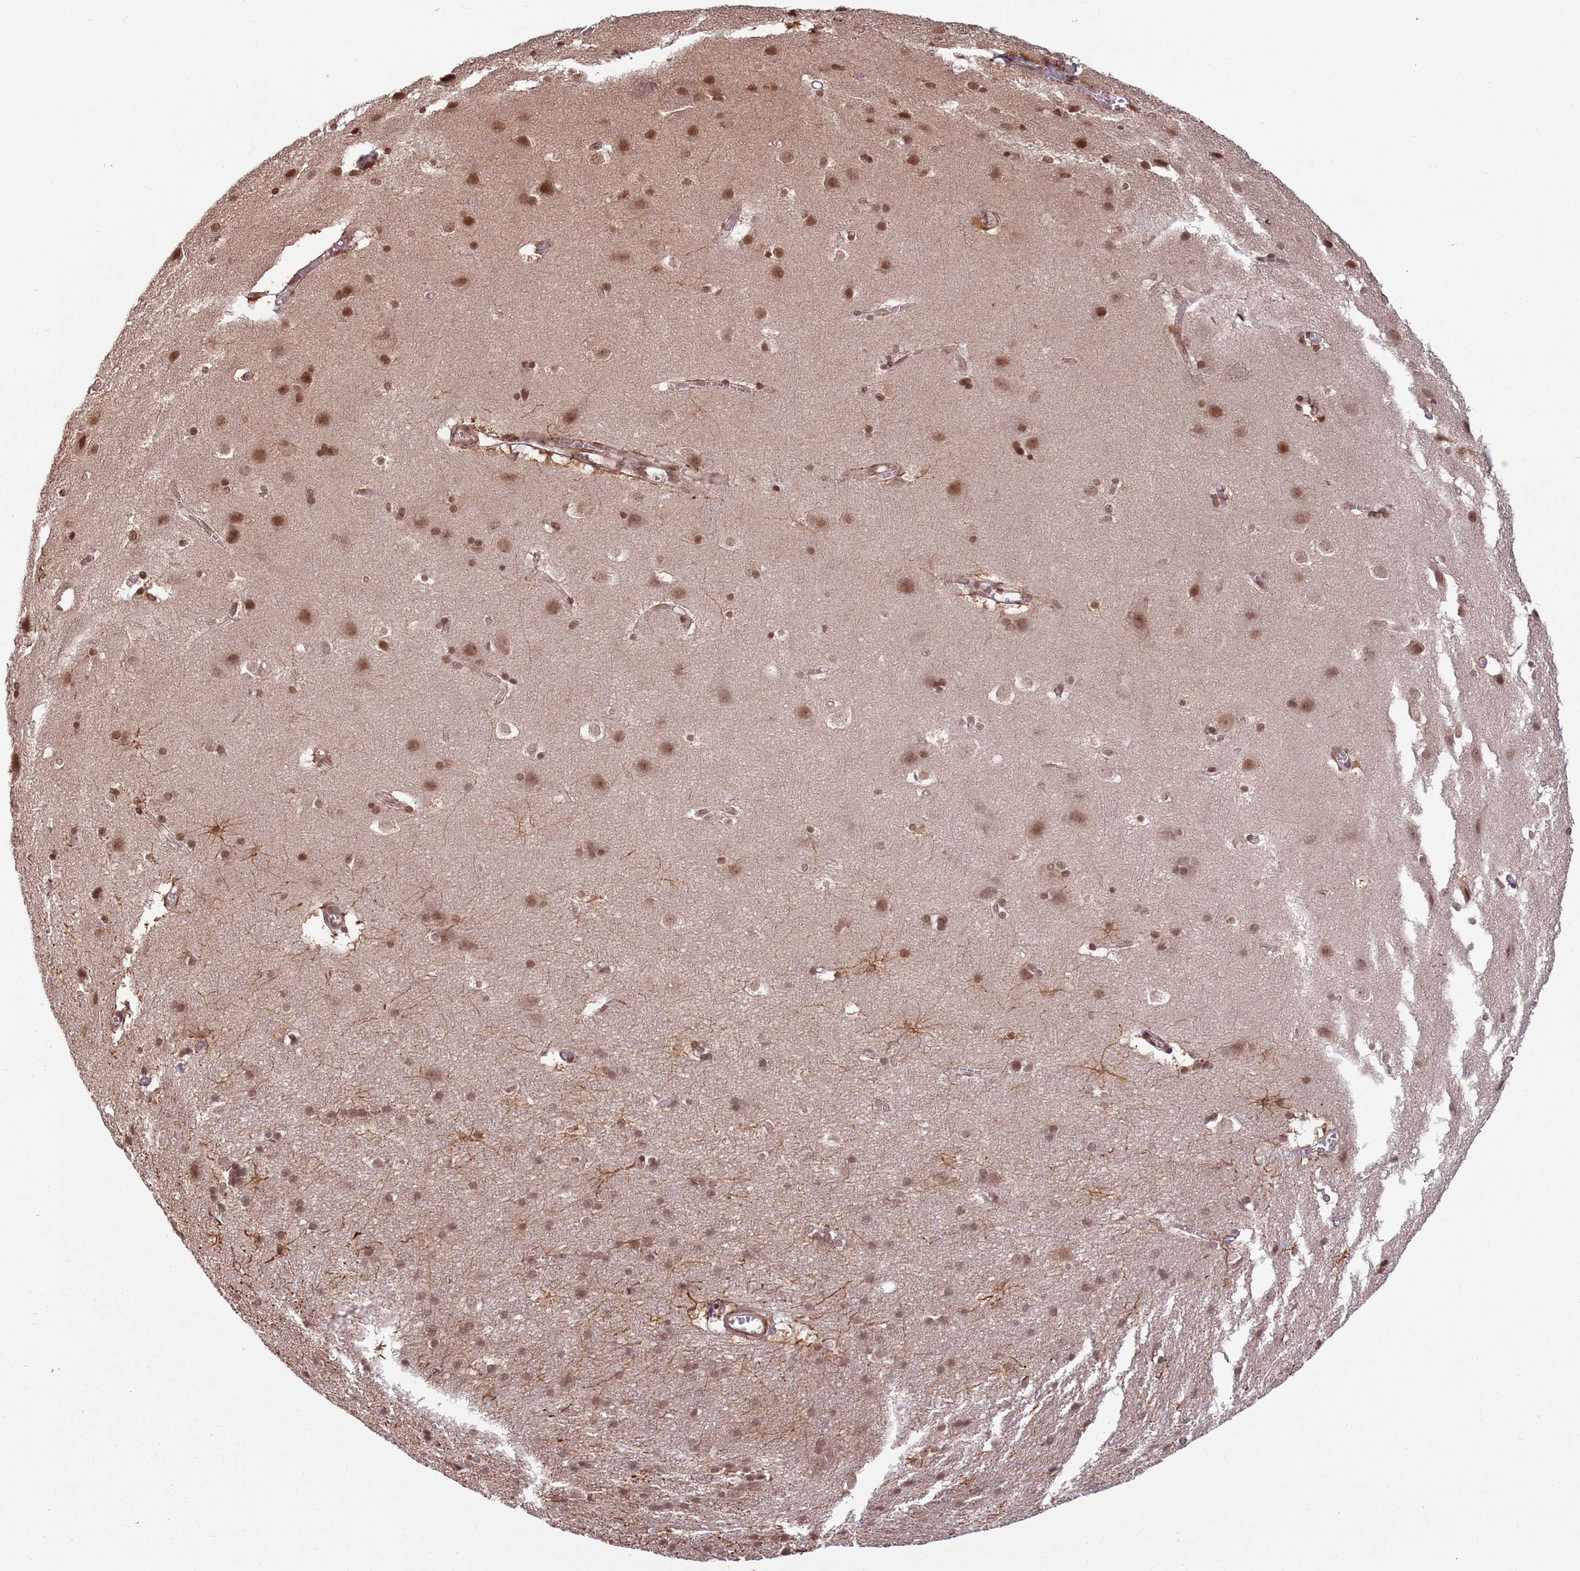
{"staining": {"intensity": "moderate", "quantity": ">75%", "location": "nuclear"}, "tissue": "cerebral cortex", "cell_type": "Endothelial cells", "image_type": "normal", "snomed": [{"axis": "morphology", "description": "Normal tissue, NOS"}, {"axis": "topography", "description": "Cerebral cortex"}], "caption": "An image of cerebral cortex stained for a protein exhibits moderate nuclear brown staining in endothelial cells.", "gene": "CCDC154", "patient": {"sex": "male", "age": 54}}